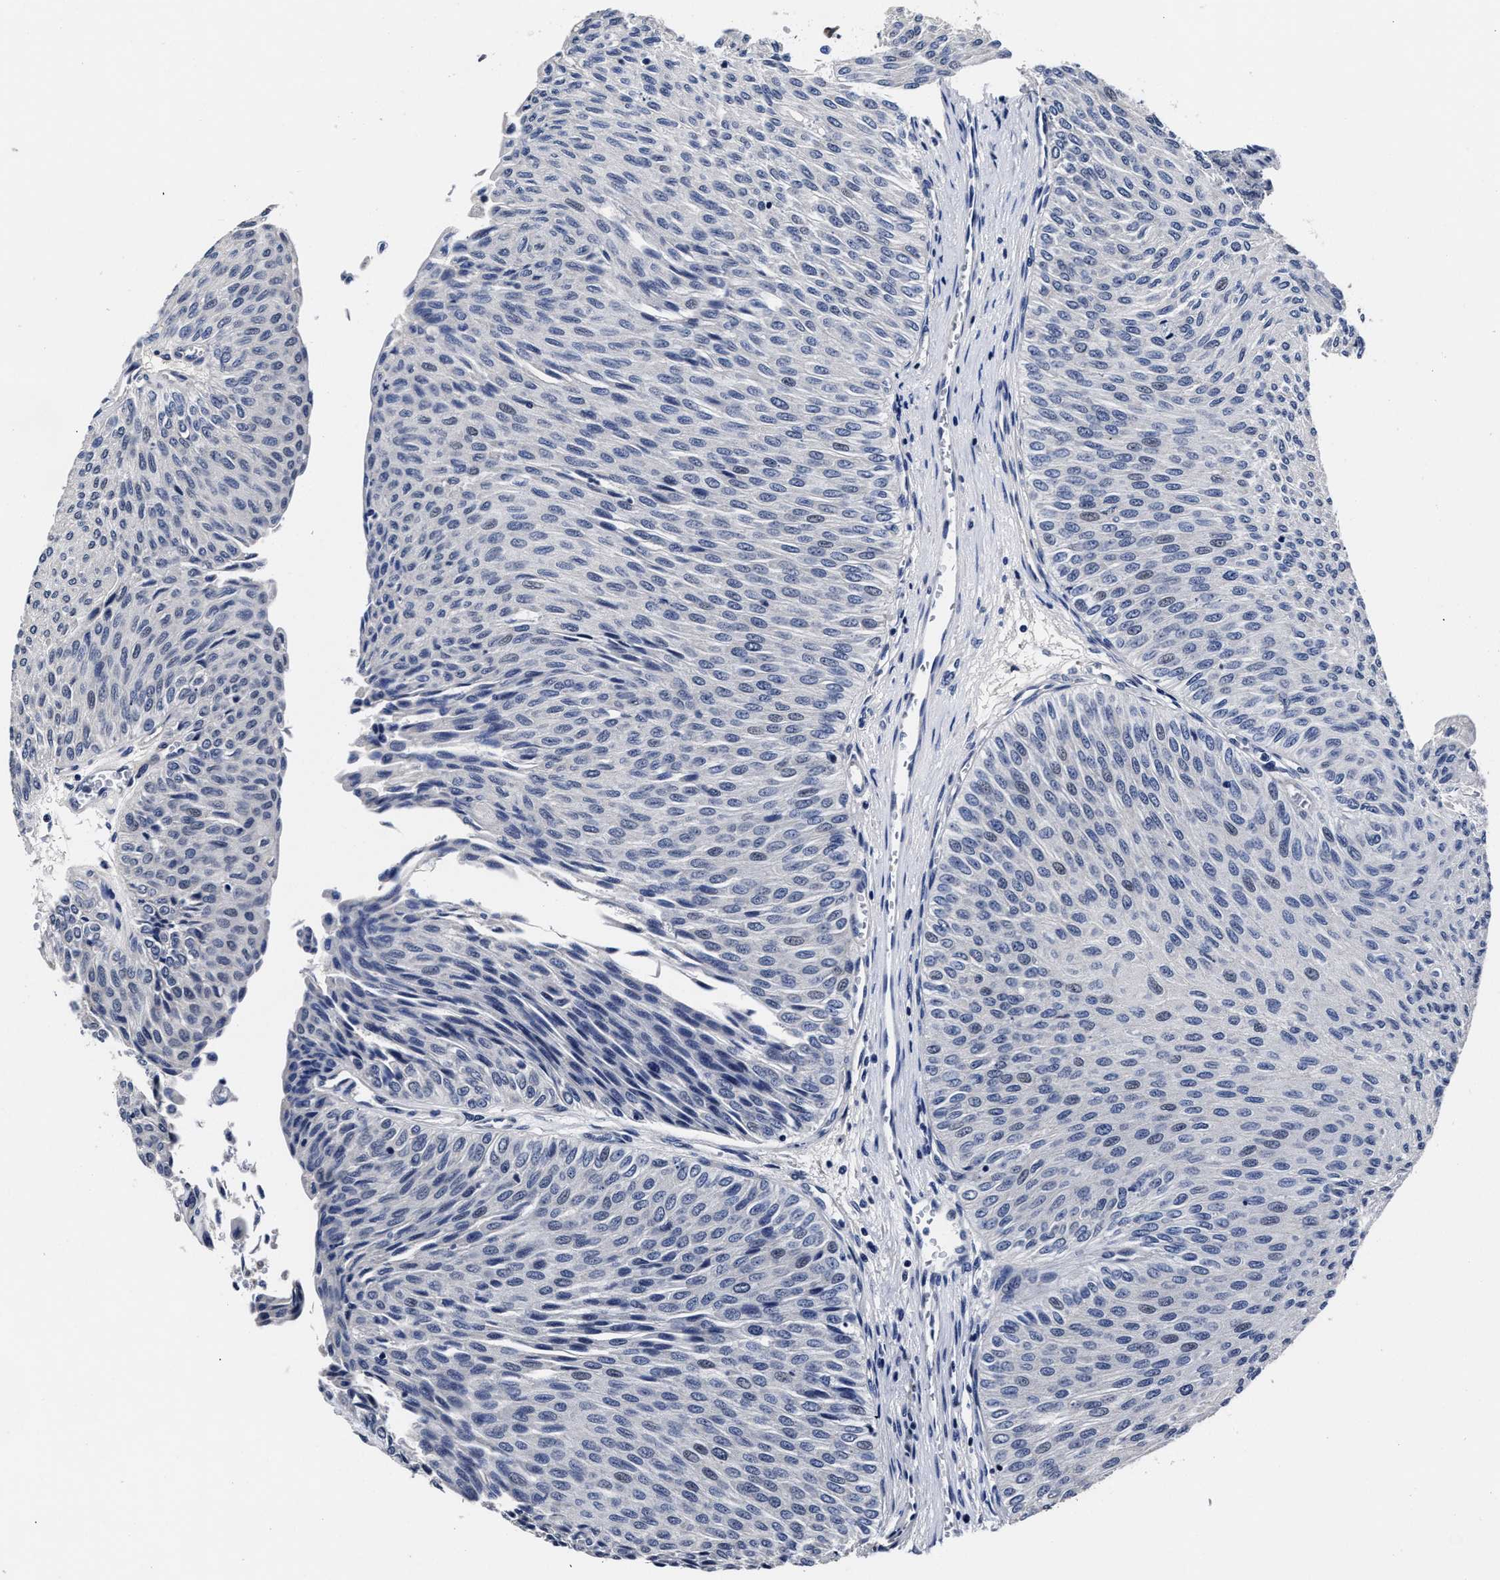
{"staining": {"intensity": "negative", "quantity": "none", "location": "none"}, "tissue": "urothelial cancer", "cell_type": "Tumor cells", "image_type": "cancer", "snomed": [{"axis": "morphology", "description": "Urothelial carcinoma, Low grade"}, {"axis": "topography", "description": "Urinary bladder"}], "caption": "This is an immunohistochemistry (IHC) micrograph of urothelial carcinoma (low-grade). There is no staining in tumor cells.", "gene": "OLFML2A", "patient": {"sex": "male", "age": 78}}